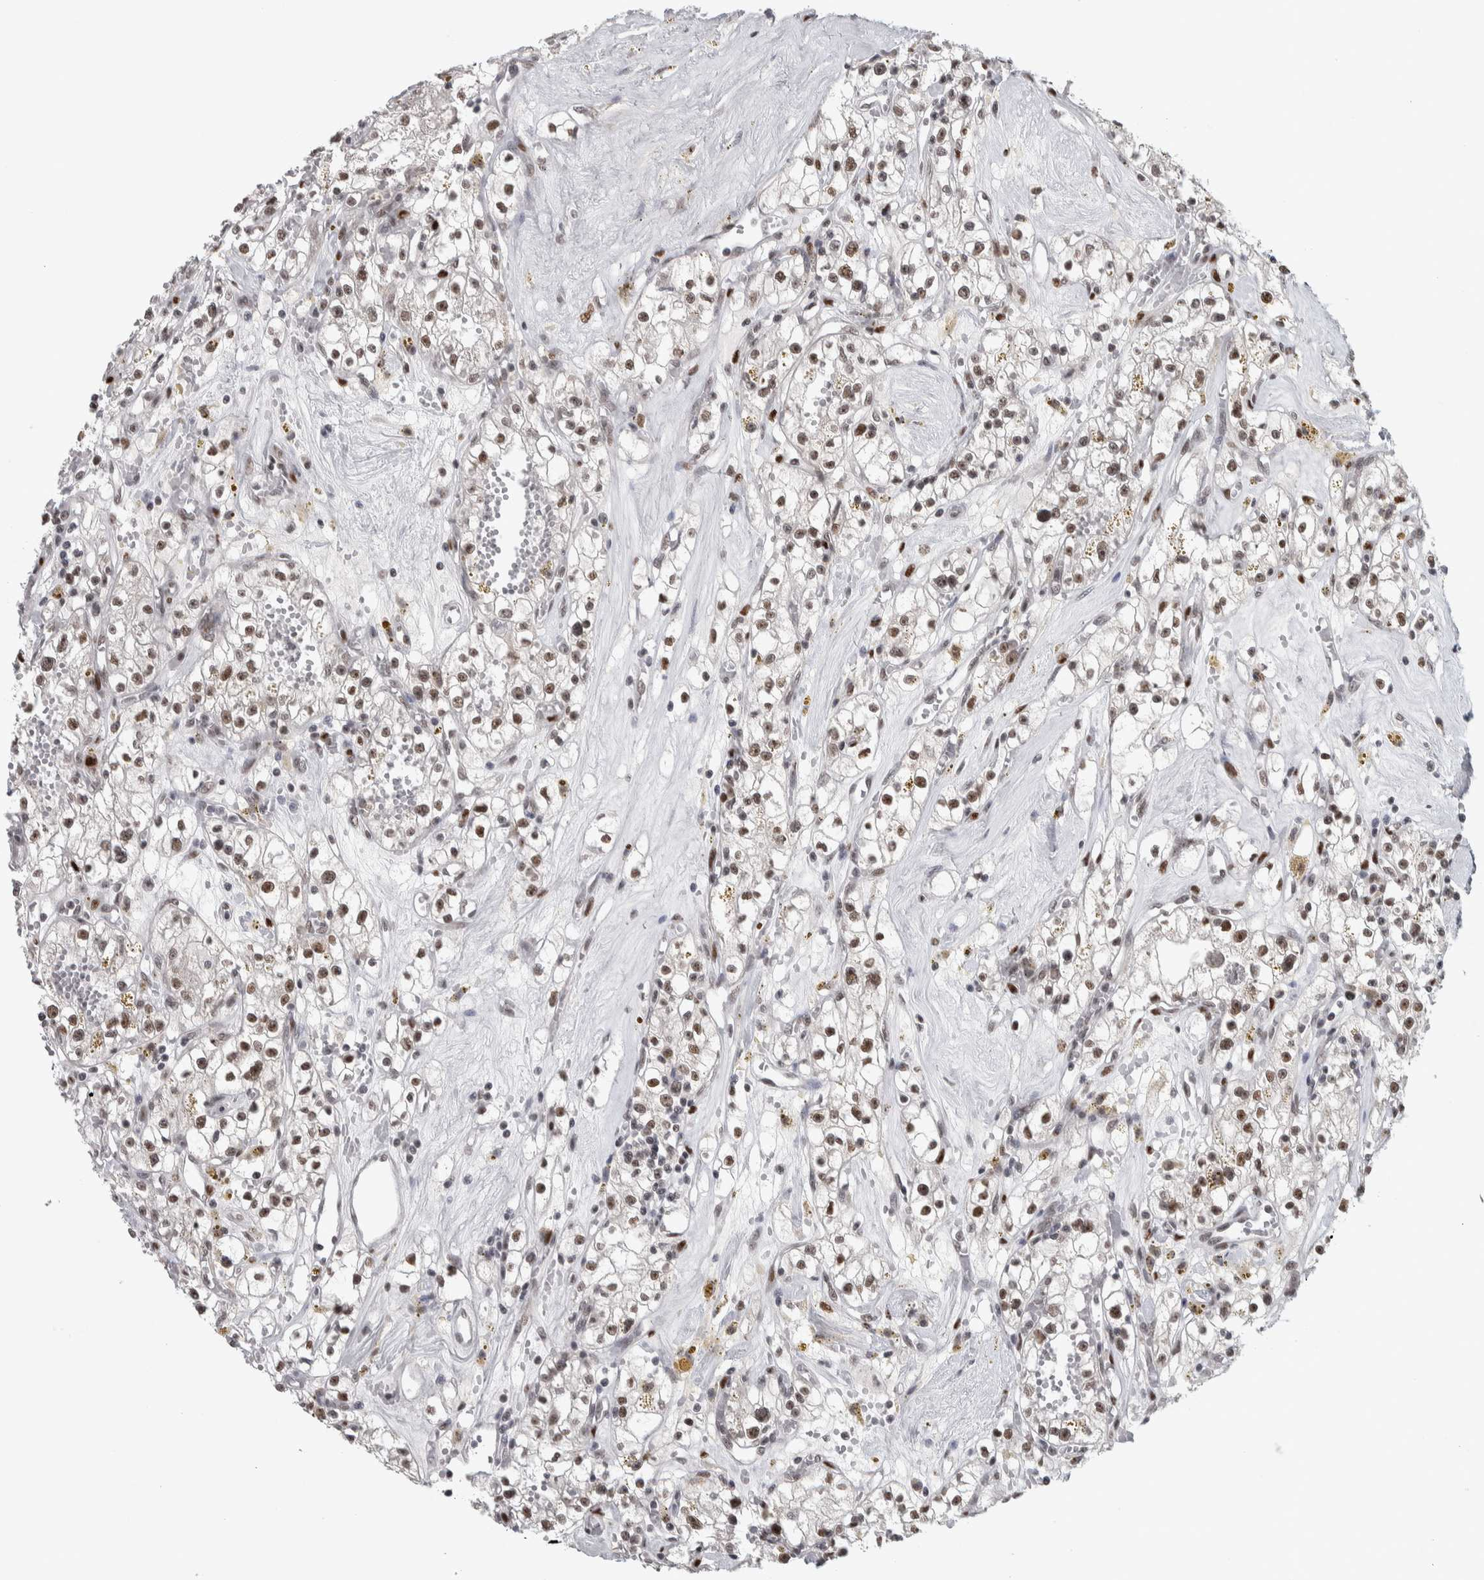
{"staining": {"intensity": "moderate", "quantity": ">75%", "location": "nuclear"}, "tissue": "renal cancer", "cell_type": "Tumor cells", "image_type": "cancer", "snomed": [{"axis": "morphology", "description": "Adenocarcinoma, NOS"}, {"axis": "topography", "description": "Kidney"}], "caption": "Tumor cells show medium levels of moderate nuclear positivity in approximately >75% of cells in human renal cancer (adenocarcinoma). Nuclei are stained in blue.", "gene": "HEXIM2", "patient": {"sex": "male", "age": 56}}